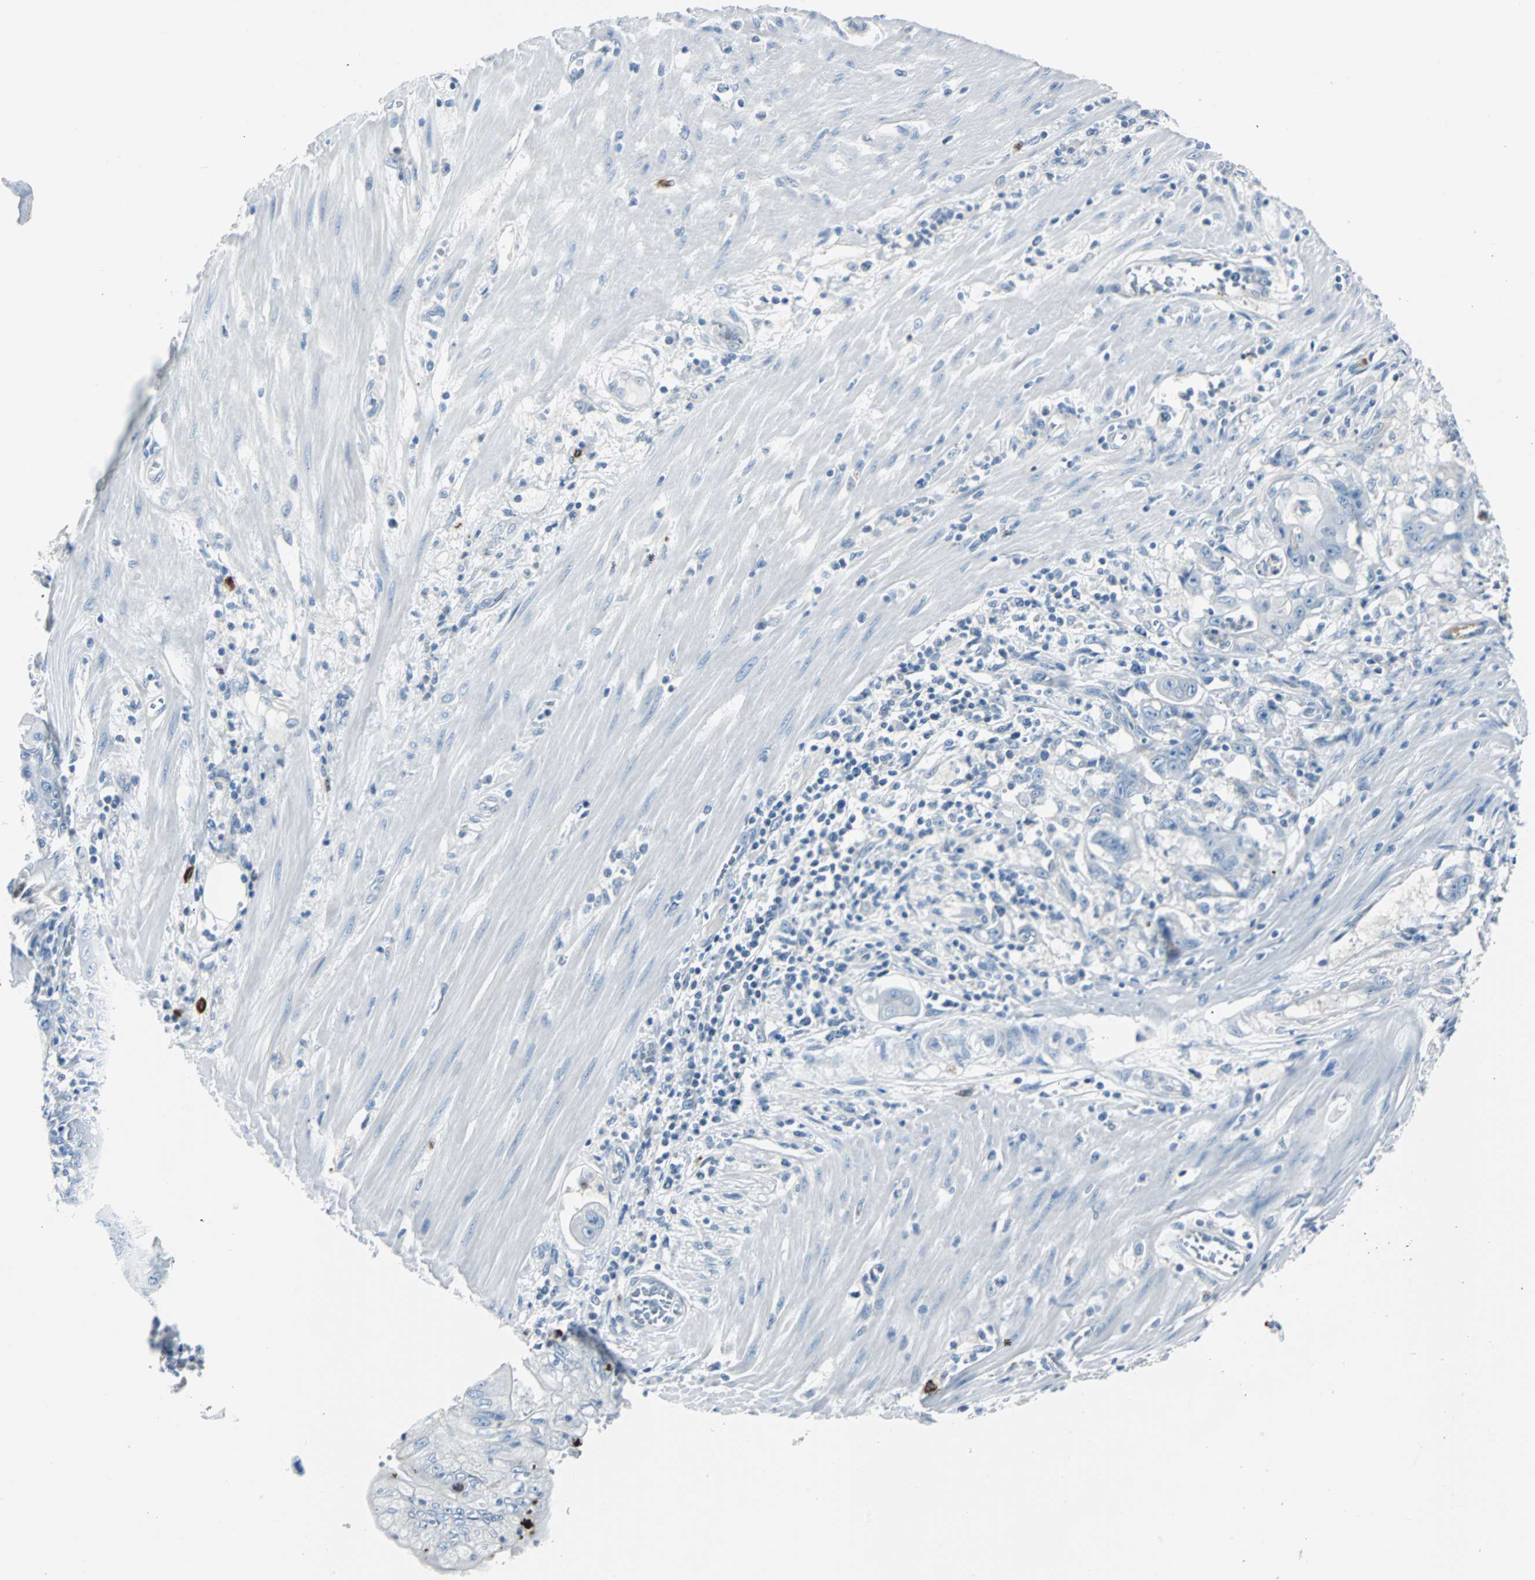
{"staining": {"intensity": "negative", "quantity": "none", "location": "none"}, "tissue": "pancreatic cancer", "cell_type": "Tumor cells", "image_type": "cancer", "snomed": [{"axis": "morphology", "description": "Normal tissue, NOS"}, {"axis": "topography", "description": "Lymph node"}], "caption": "Immunohistochemical staining of pancreatic cancer displays no significant staining in tumor cells. (DAB immunohistochemistry (IHC) with hematoxylin counter stain).", "gene": "RASA1", "patient": {"sex": "male", "age": 62}}